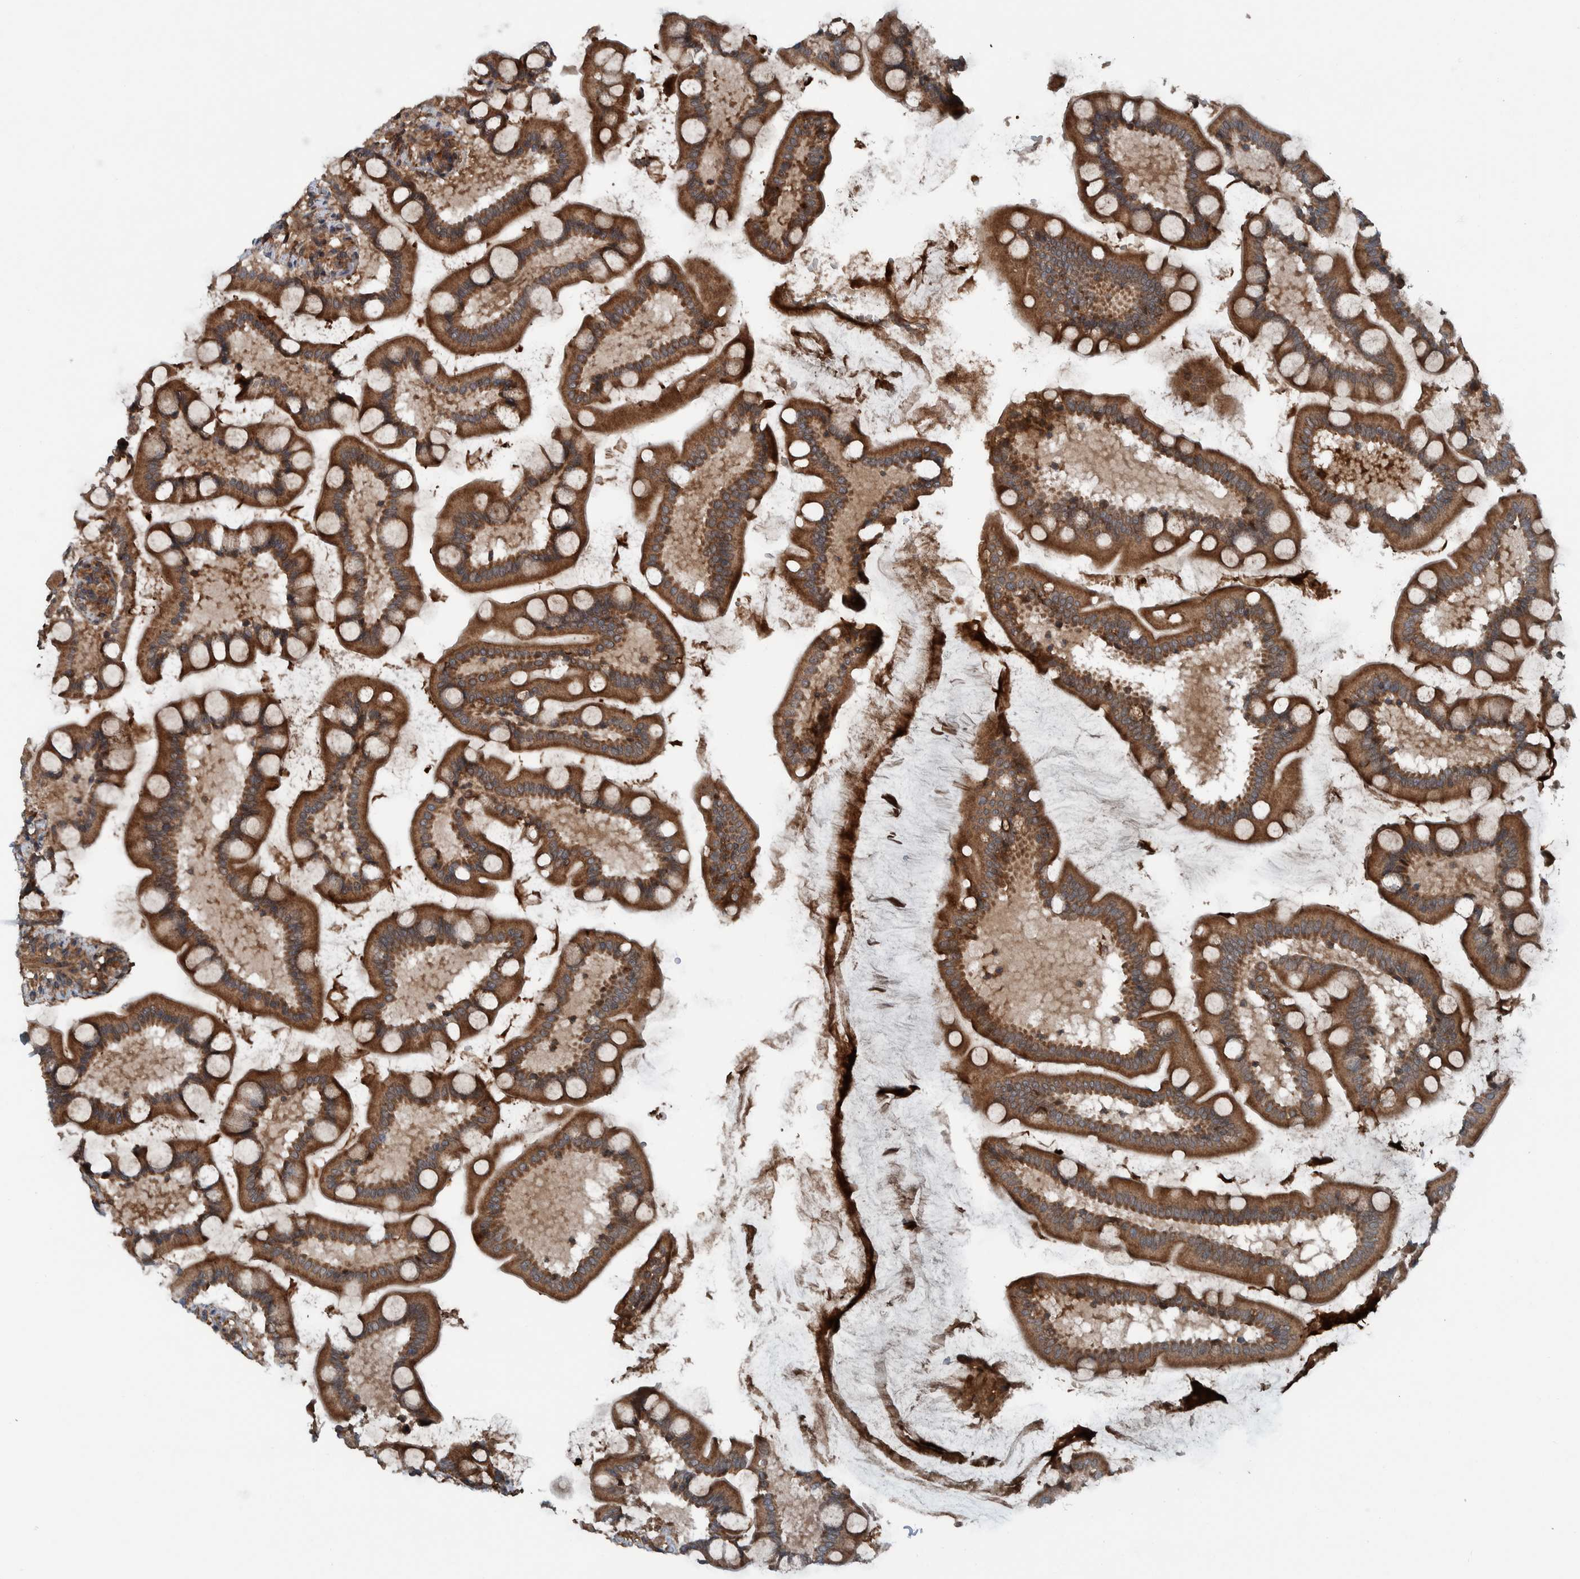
{"staining": {"intensity": "strong", "quantity": ">75%", "location": "cytoplasmic/membranous"}, "tissue": "small intestine", "cell_type": "Glandular cells", "image_type": "normal", "snomed": [{"axis": "morphology", "description": "Normal tissue, NOS"}, {"axis": "topography", "description": "Small intestine"}], "caption": "Immunohistochemistry staining of unremarkable small intestine, which displays high levels of strong cytoplasmic/membranous expression in about >75% of glandular cells indicating strong cytoplasmic/membranous protein positivity. The staining was performed using DAB (brown) for protein detection and nuclei were counterstained in hematoxylin (blue).", "gene": "CUEDC1", "patient": {"sex": "male", "age": 41}}